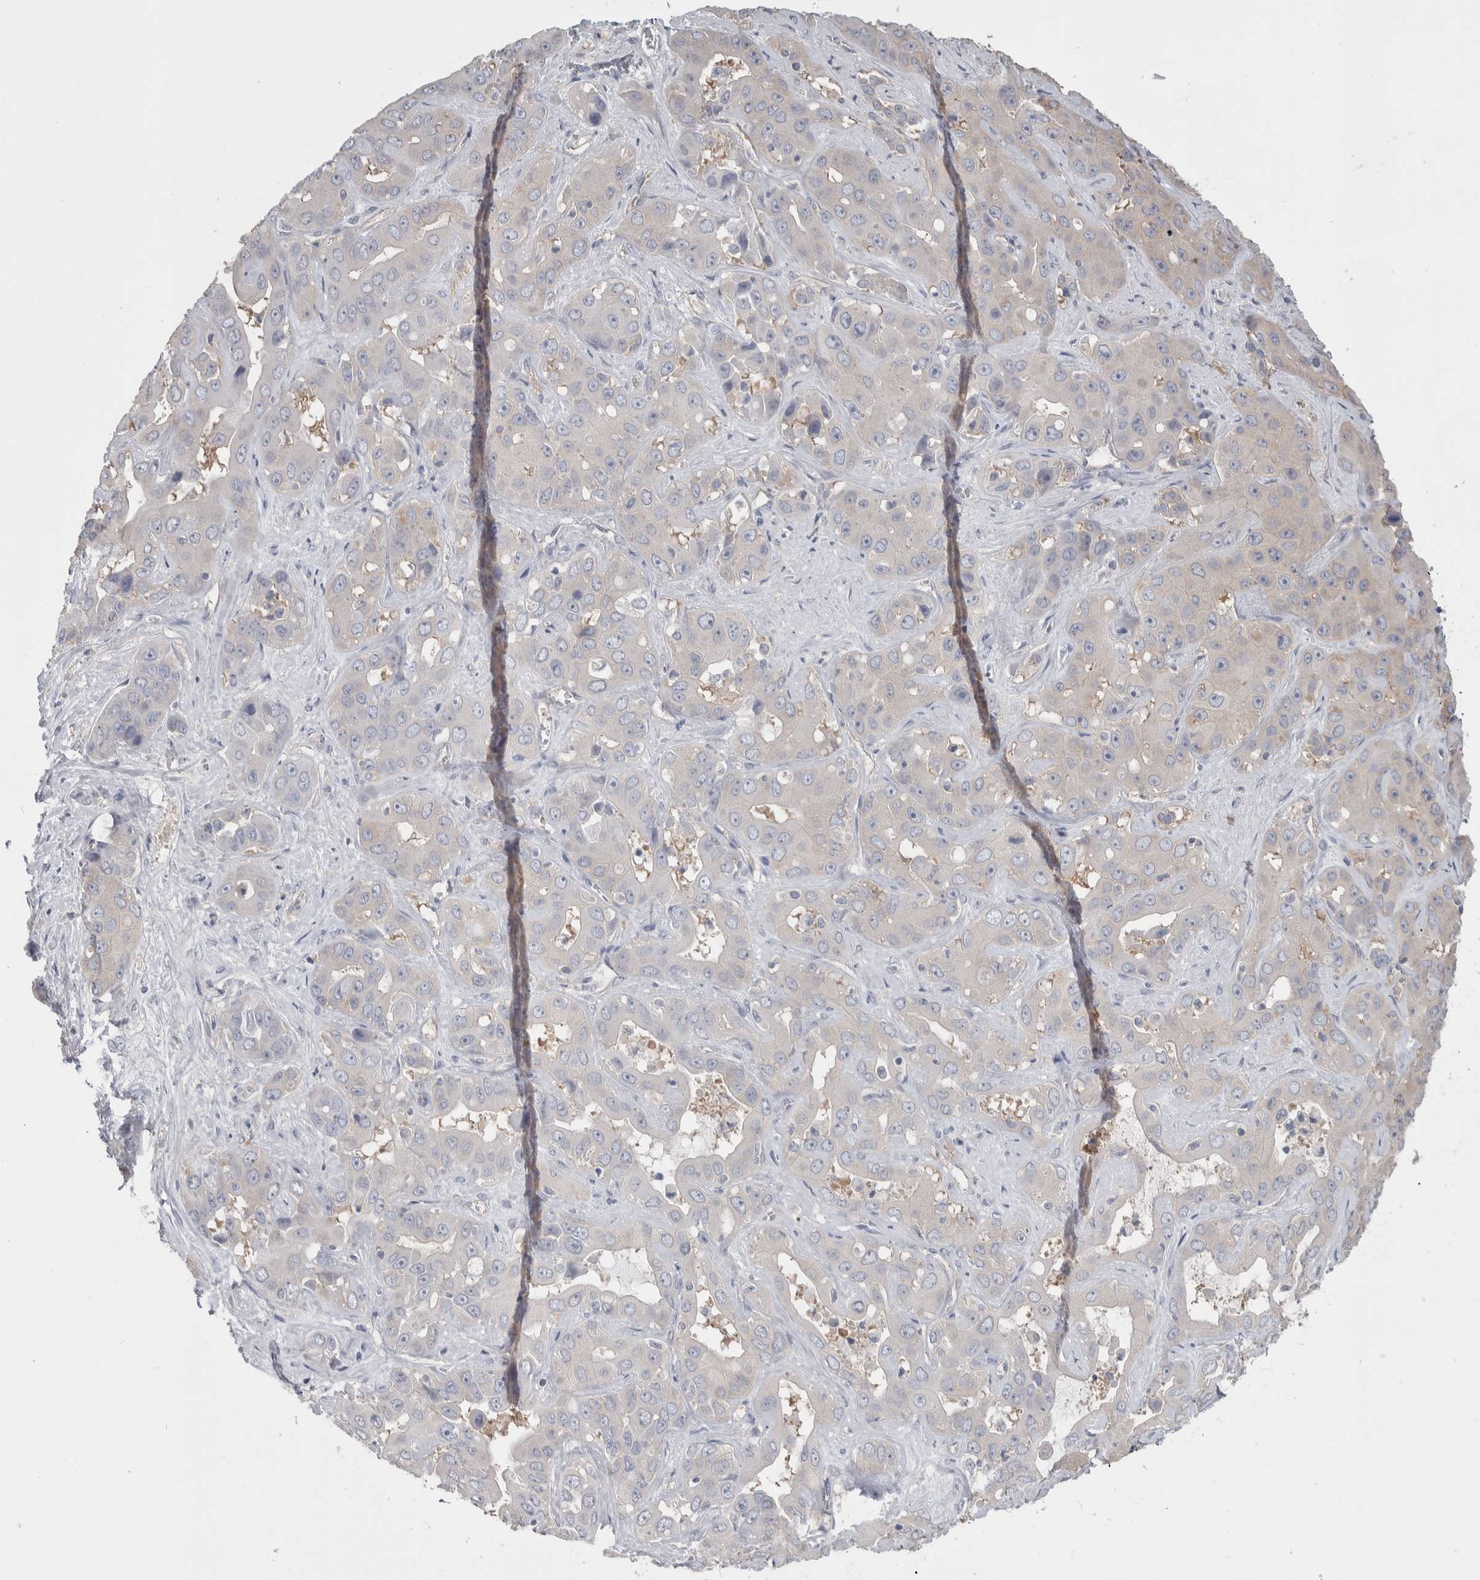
{"staining": {"intensity": "negative", "quantity": "none", "location": "none"}, "tissue": "liver cancer", "cell_type": "Tumor cells", "image_type": "cancer", "snomed": [{"axis": "morphology", "description": "Cholangiocarcinoma"}, {"axis": "topography", "description": "Liver"}], "caption": "A micrograph of liver cancer (cholangiocarcinoma) stained for a protein shows no brown staining in tumor cells.", "gene": "GPHN", "patient": {"sex": "female", "age": 52}}